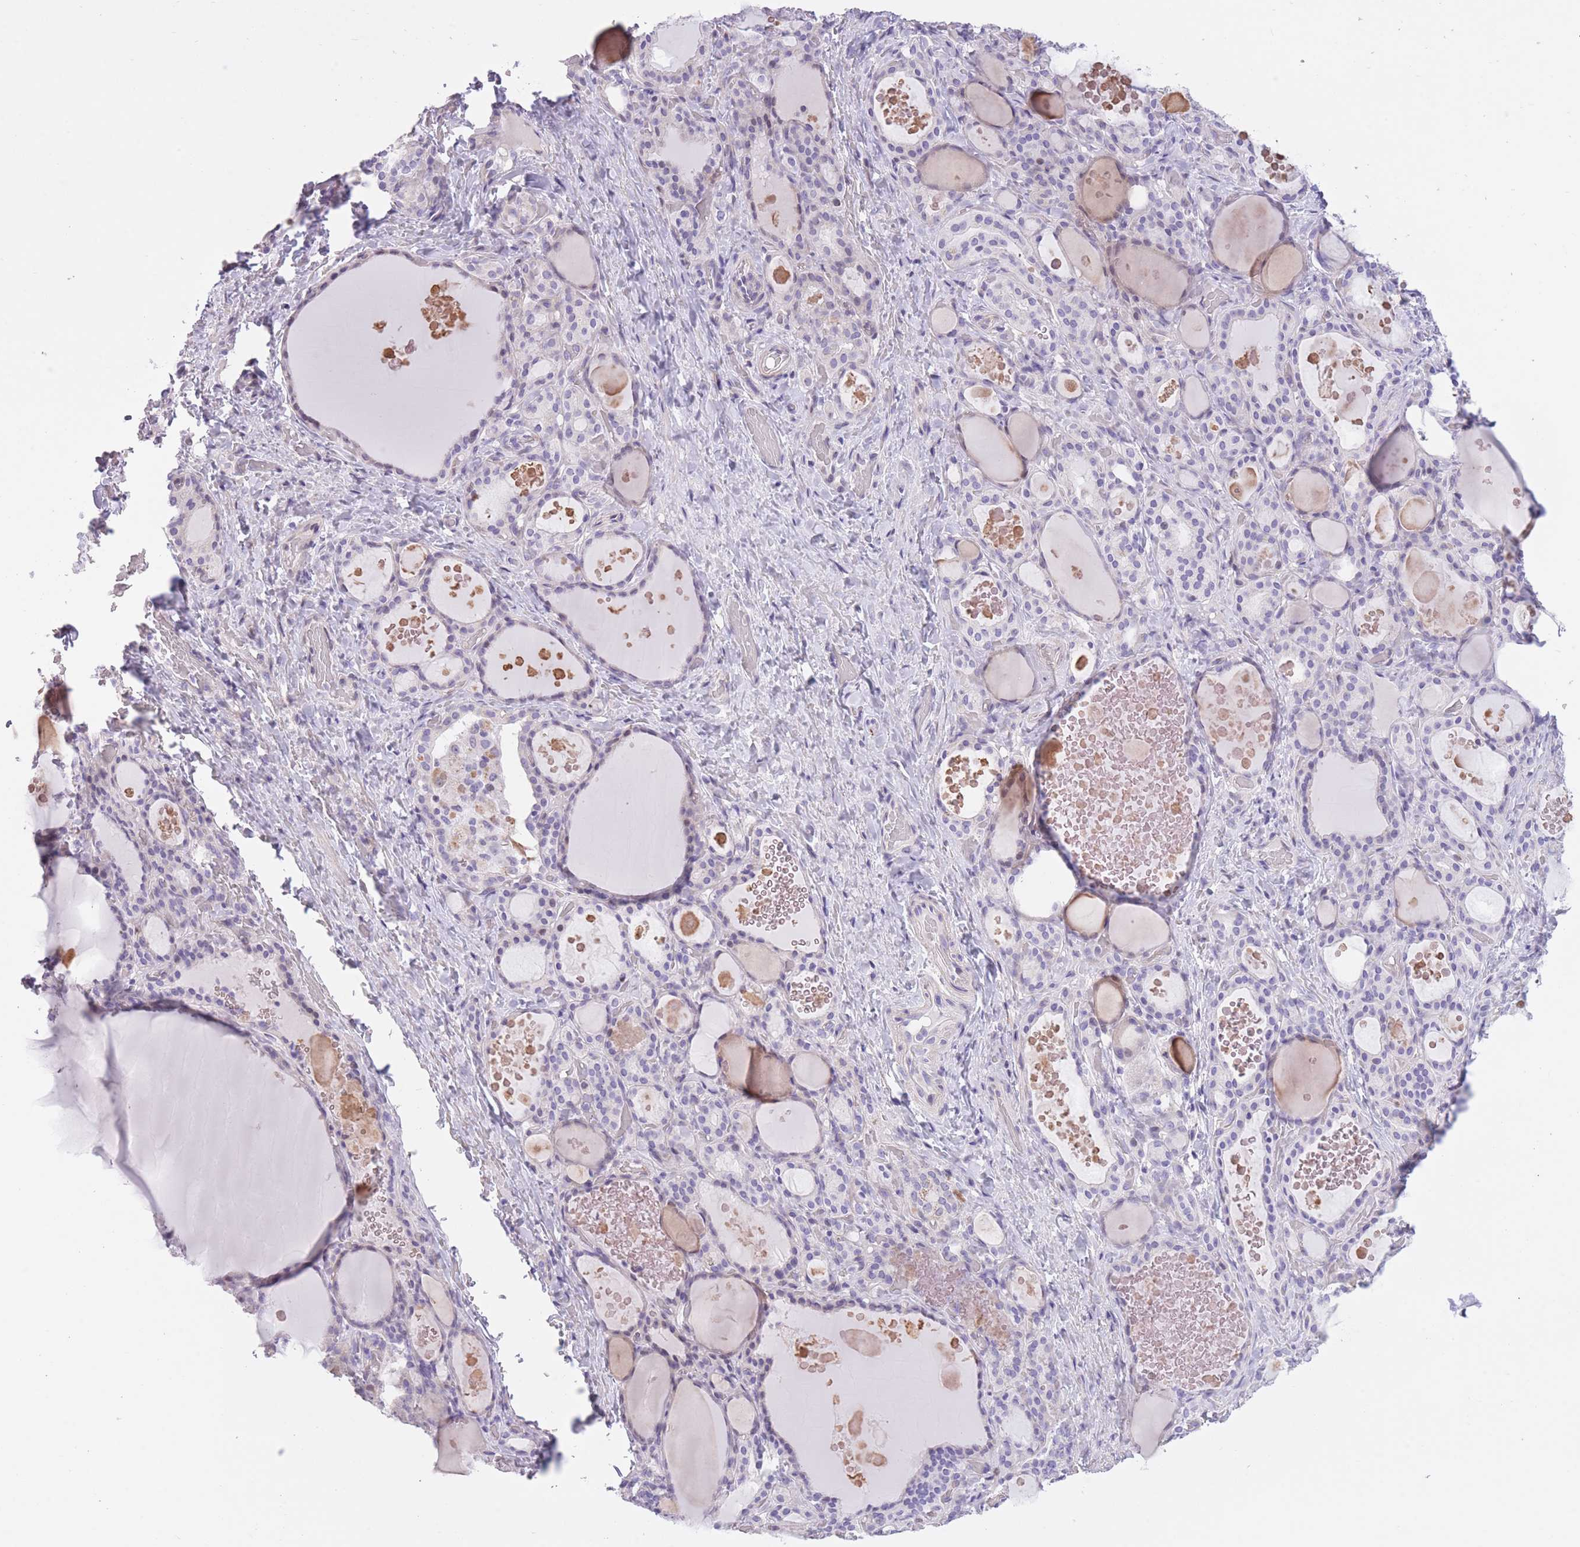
{"staining": {"intensity": "negative", "quantity": "none", "location": "none"}, "tissue": "thyroid gland", "cell_type": "Glandular cells", "image_type": "normal", "snomed": [{"axis": "morphology", "description": "Normal tissue, NOS"}, {"axis": "topography", "description": "Thyroid gland"}], "caption": "Immunohistochemistry (IHC) of unremarkable thyroid gland shows no staining in glandular cells. The staining is performed using DAB brown chromogen with nuclei counter-stained in using hematoxylin.", "gene": "WDR70", "patient": {"sex": "female", "age": 46}}